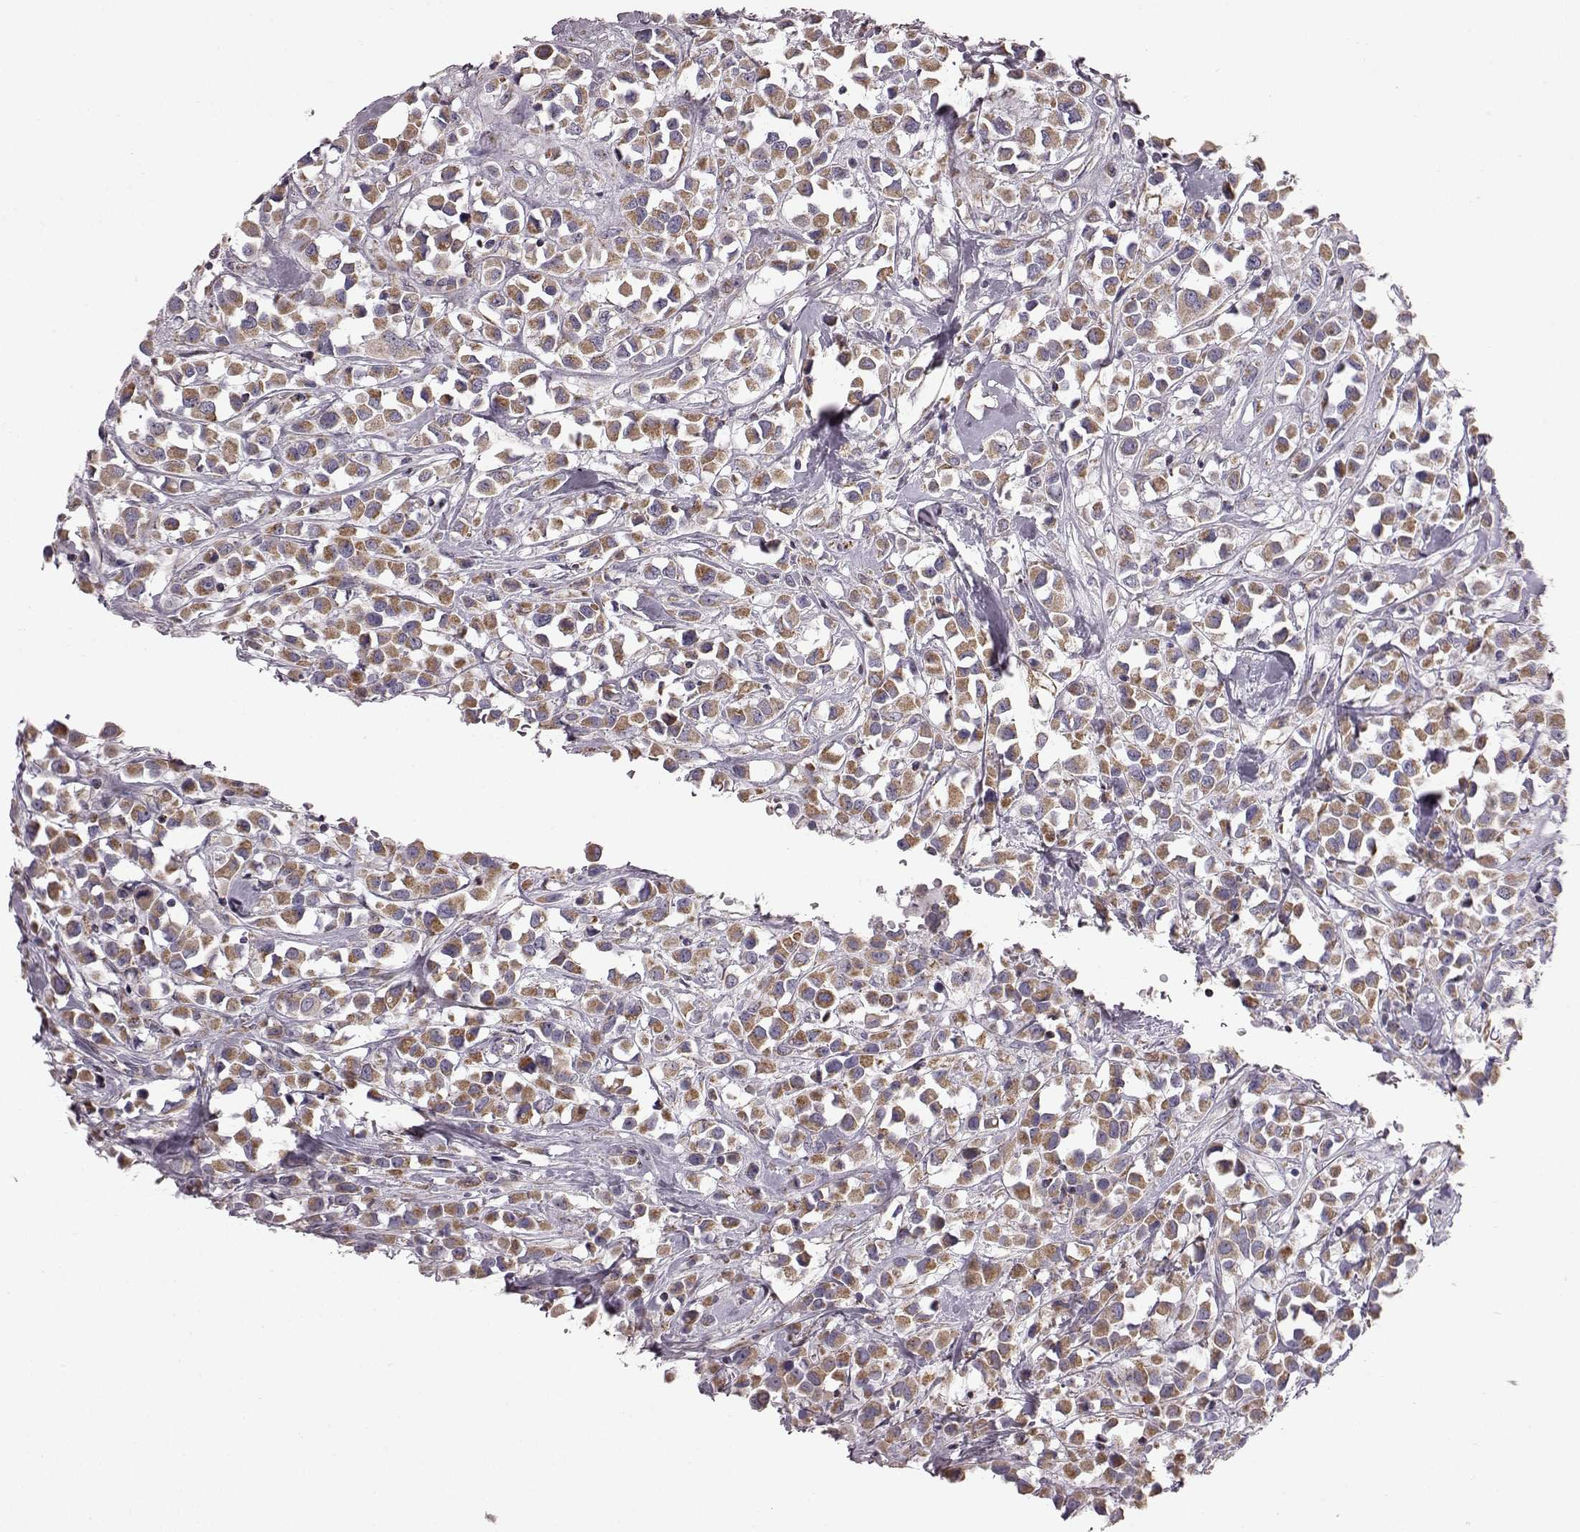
{"staining": {"intensity": "moderate", "quantity": ">75%", "location": "cytoplasmic/membranous"}, "tissue": "breast cancer", "cell_type": "Tumor cells", "image_type": "cancer", "snomed": [{"axis": "morphology", "description": "Duct carcinoma"}, {"axis": "topography", "description": "Breast"}], "caption": "IHC (DAB) staining of breast infiltrating ductal carcinoma exhibits moderate cytoplasmic/membranous protein expression in approximately >75% of tumor cells.", "gene": "FAM8A1", "patient": {"sex": "female", "age": 61}}